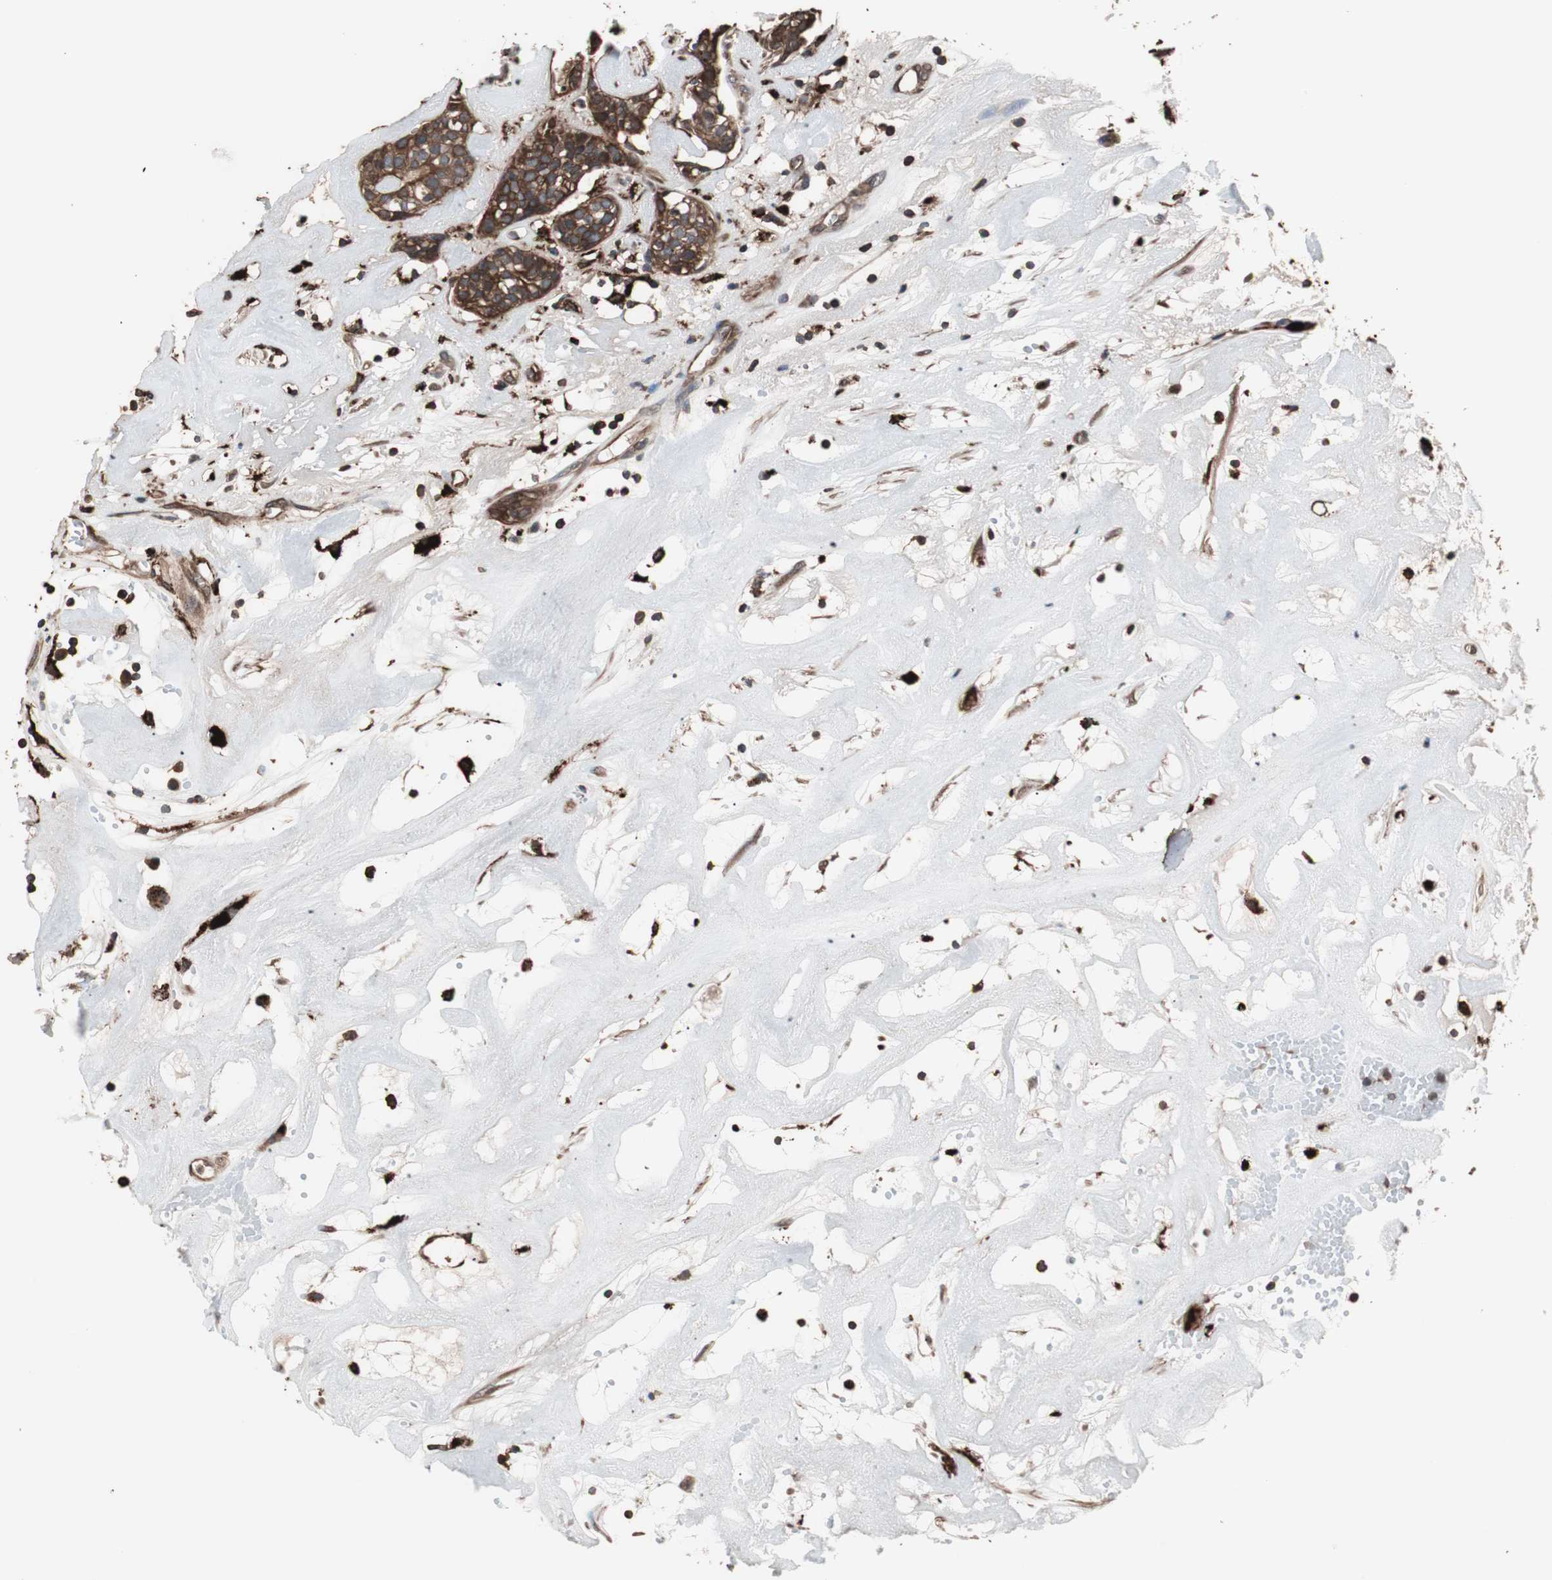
{"staining": {"intensity": "strong", "quantity": ">75%", "location": "cytoplasmic/membranous"}, "tissue": "head and neck cancer", "cell_type": "Tumor cells", "image_type": "cancer", "snomed": [{"axis": "morphology", "description": "Adenocarcinoma, NOS"}, {"axis": "topography", "description": "Salivary gland"}, {"axis": "topography", "description": "Head-Neck"}], "caption": "Head and neck cancer (adenocarcinoma) was stained to show a protein in brown. There is high levels of strong cytoplasmic/membranous expression in approximately >75% of tumor cells. (Stains: DAB (3,3'-diaminobenzidine) in brown, nuclei in blue, Microscopy: brightfield microscopy at high magnification).", "gene": "CCT3", "patient": {"sex": "female", "age": 65}}